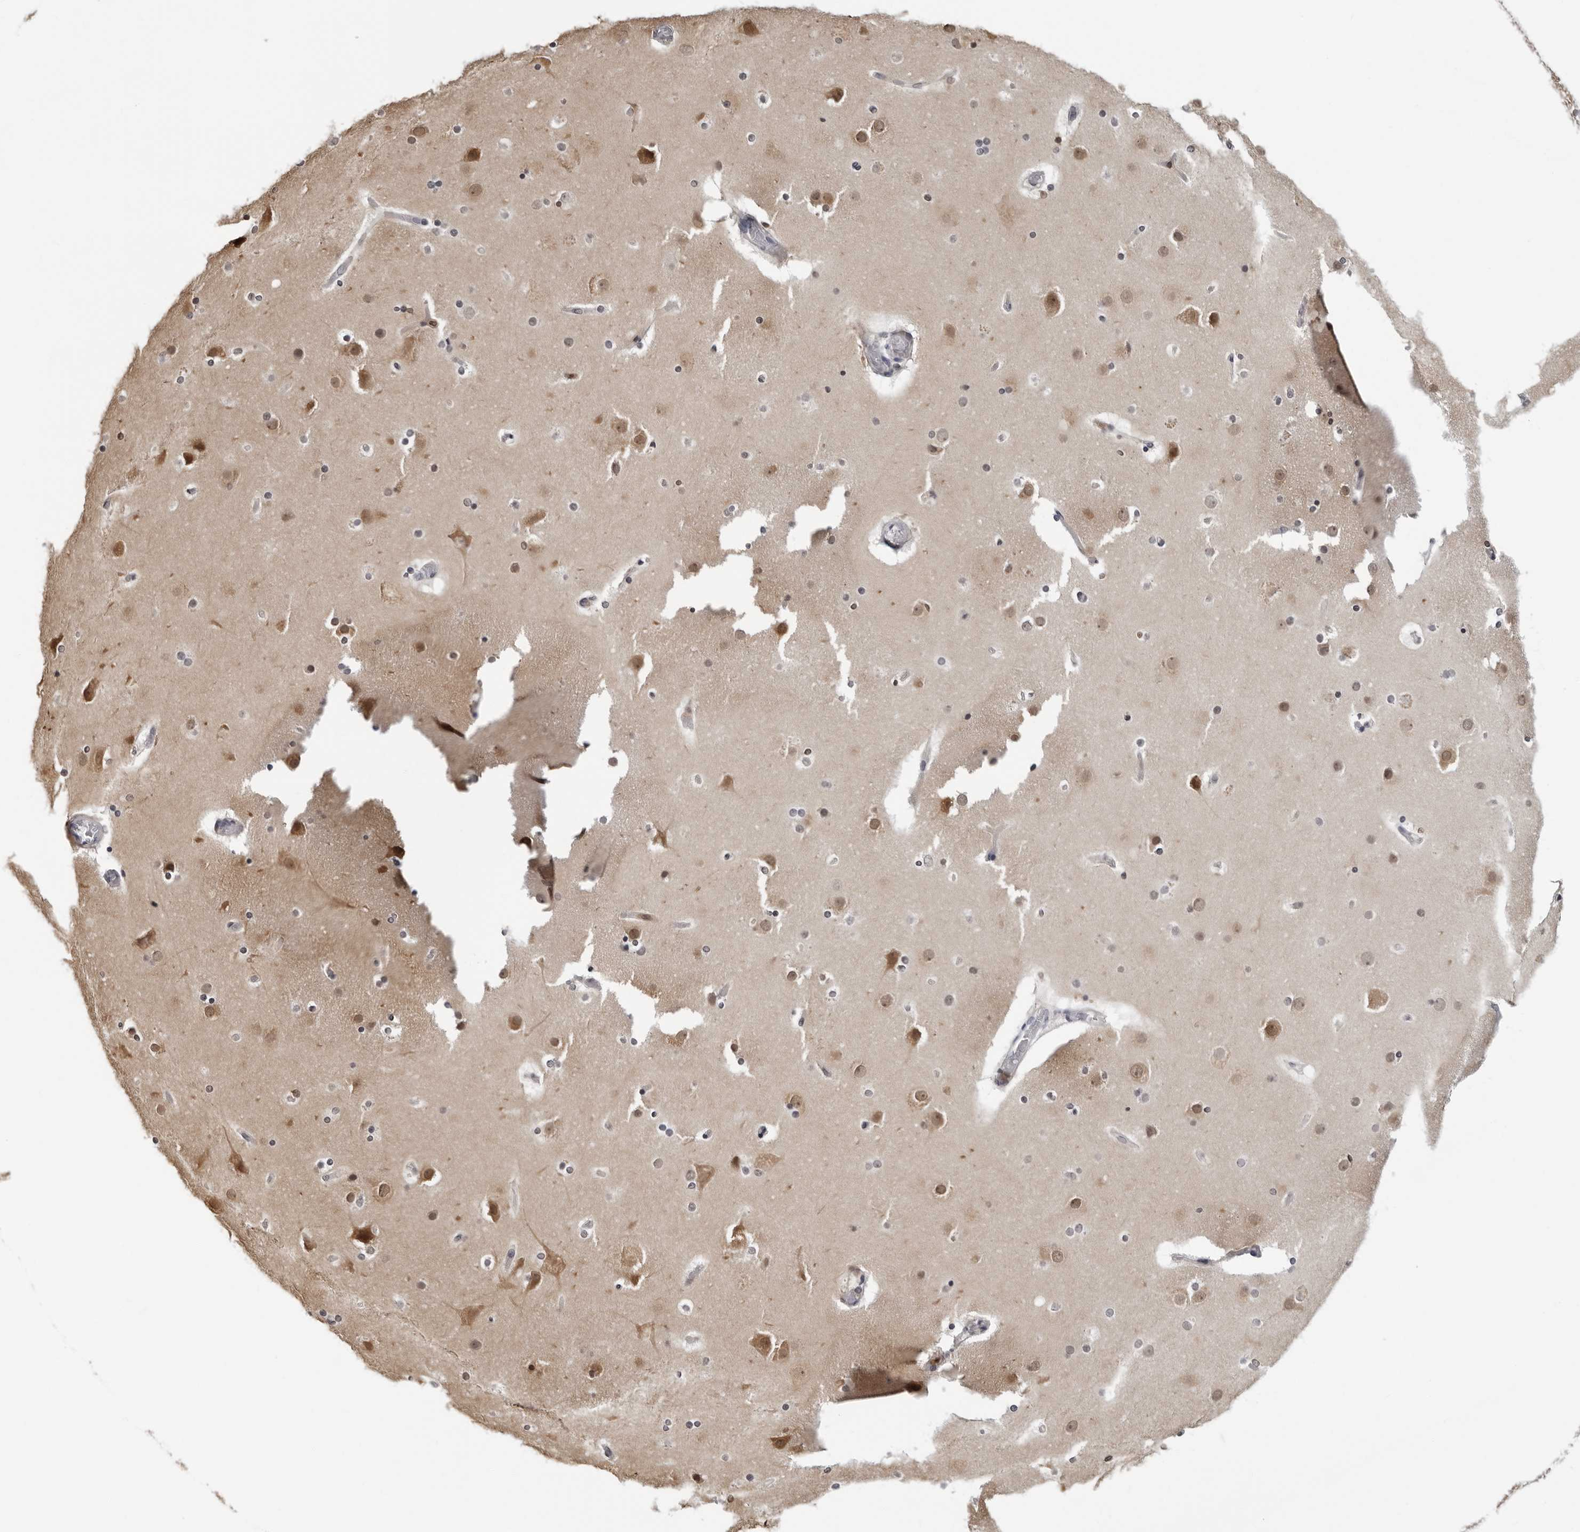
{"staining": {"intensity": "negative", "quantity": "none", "location": "none"}, "tissue": "cerebral cortex", "cell_type": "Endothelial cells", "image_type": "normal", "snomed": [{"axis": "morphology", "description": "Normal tissue, NOS"}, {"axis": "topography", "description": "Cerebral cortex"}], "caption": "There is no significant expression in endothelial cells of cerebral cortex. Brightfield microscopy of immunohistochemistry (IHC) stained with DAB (3,3'-diaminobenzidine) (brown) and hematoxylin (blue), captured at high magnification.", "gene": "HSPH1", "patient": {"sex": "male", "age": 57}}